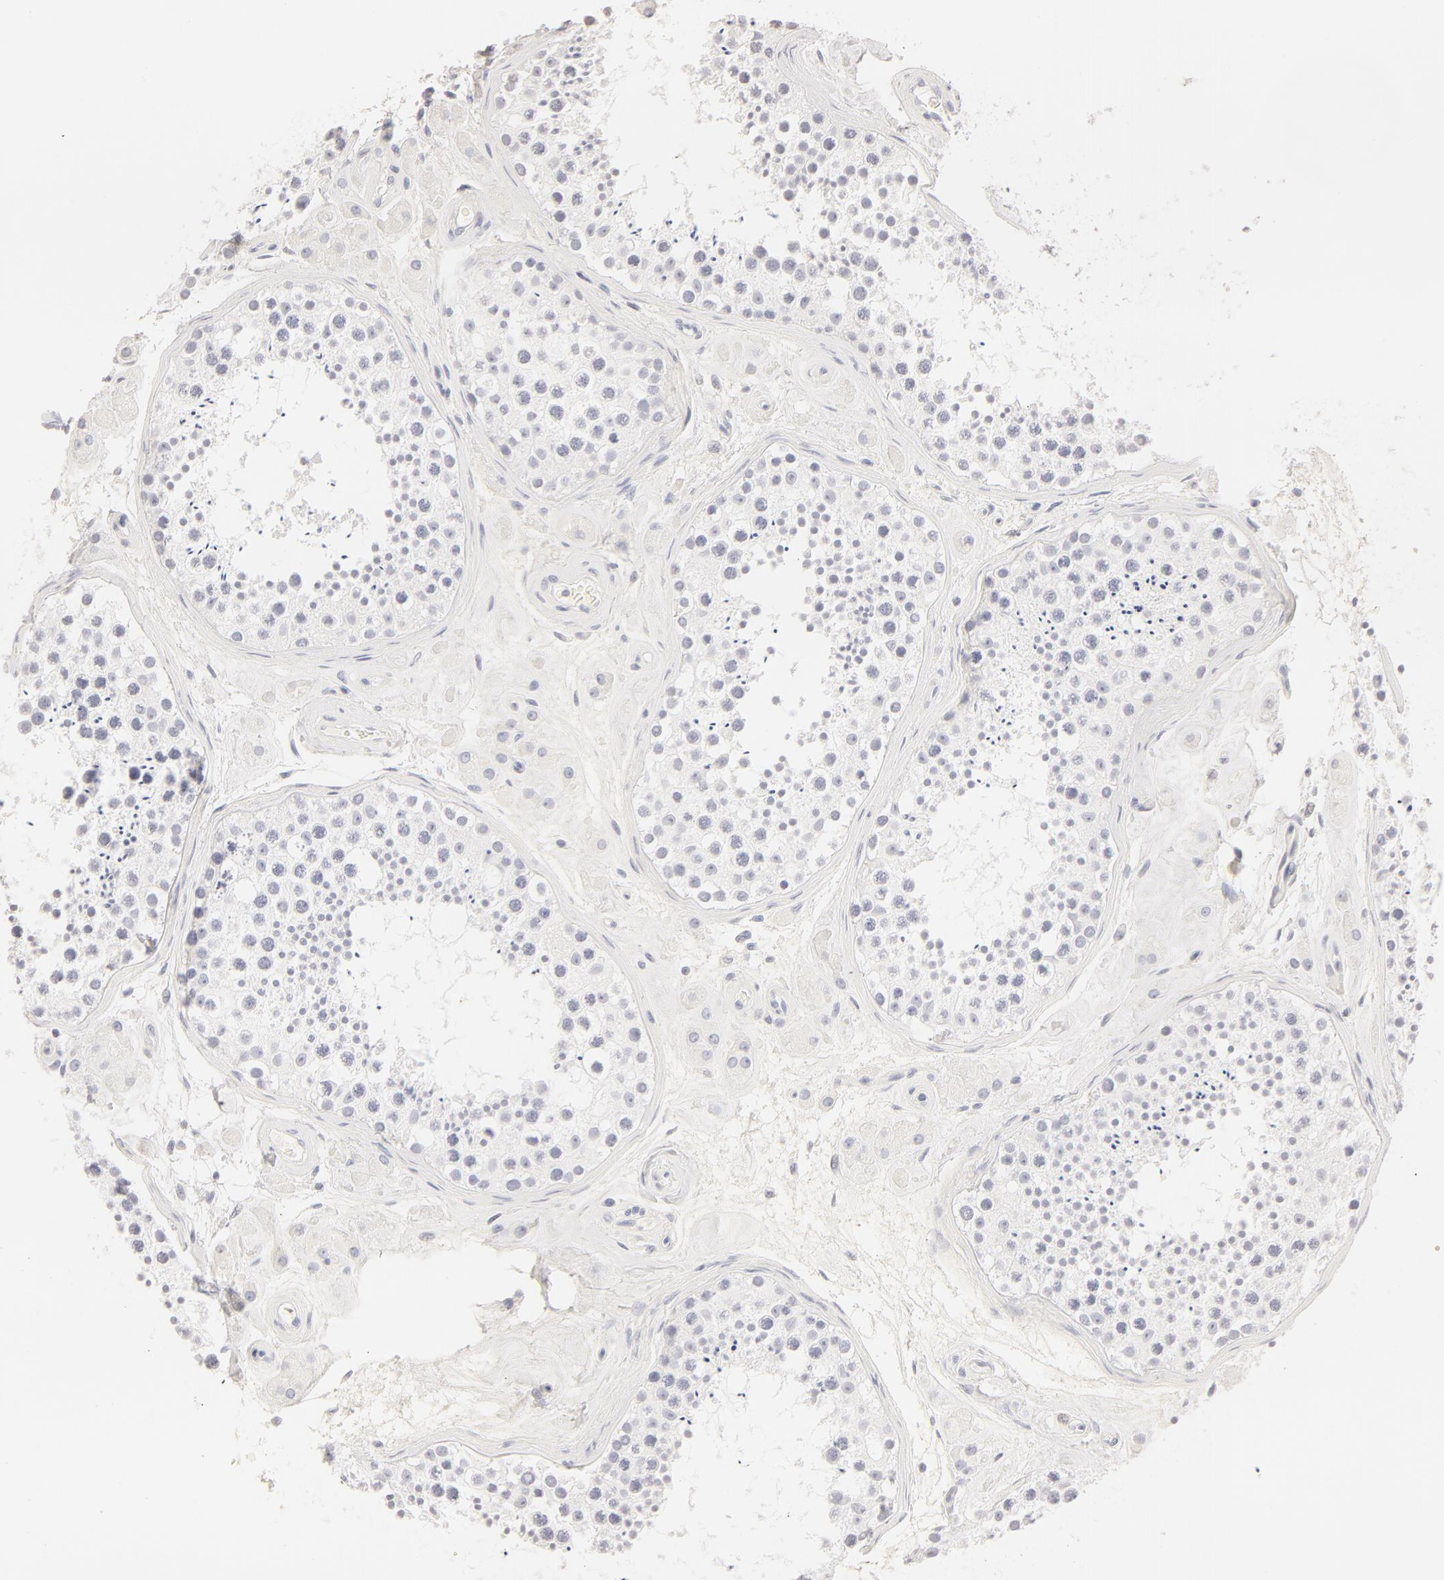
{"staining": {"intensity": "negative", "quantity": "none", "location": "none"}, "tissue": "testis", "cell_type": "Cells in seminiferous ducts", "image_type": "normal", "snomed": [{"axis": "morphology", "description": "Normal tissue, NOS"}, {"axis": "topography", "description": "Testis"}], "caption": "Testis stained for a protein using immunohistochemistry (IHC) exhibits no staining cells in seminiferous ducts.", "gene": "LGALS7B", "patient": {"sex": "male", "age": 38}}